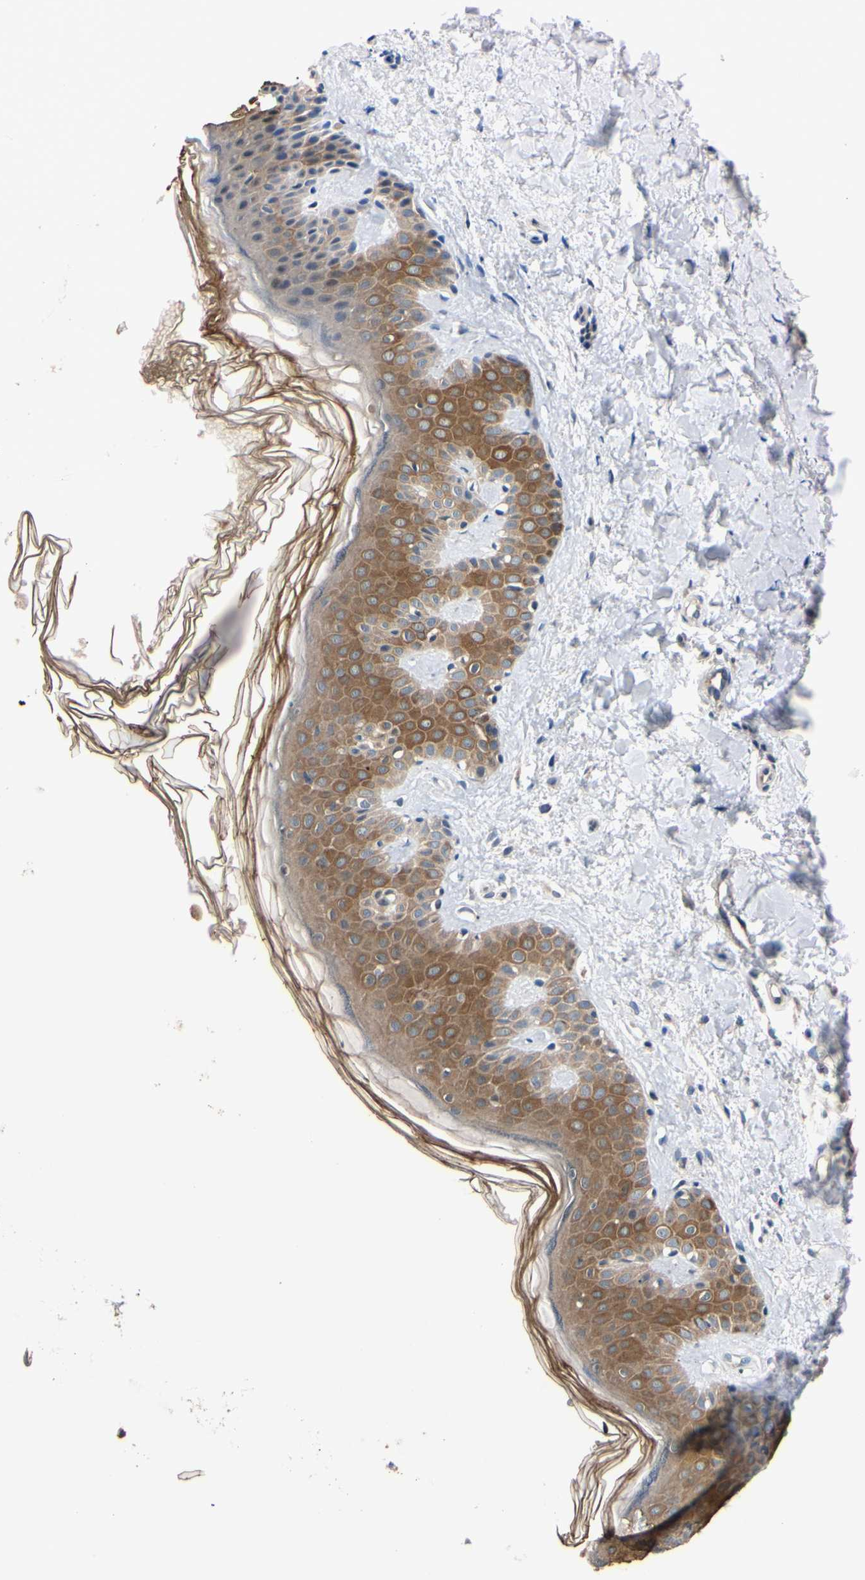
{"staining": {"intensity": "negative", "quantity": "none", "location": "none"}, "tissue": "skin", "cell_type": "Fibroblasts", "image_type": "normal", "snomed": [{"axis": "morphology", "description": "Normal tissue, NOS"}, {"axis": "topography", "description": "Skin"}], "caption": "Immunohistochemical staining of unremarkable human skin displays no significant expression in fibroblasts. (DAB immunohistochemistry visualized using brightfield microscopy, high magnification).", "gene": "RARS1", "patient": {"sex": "male", "age": 67}}